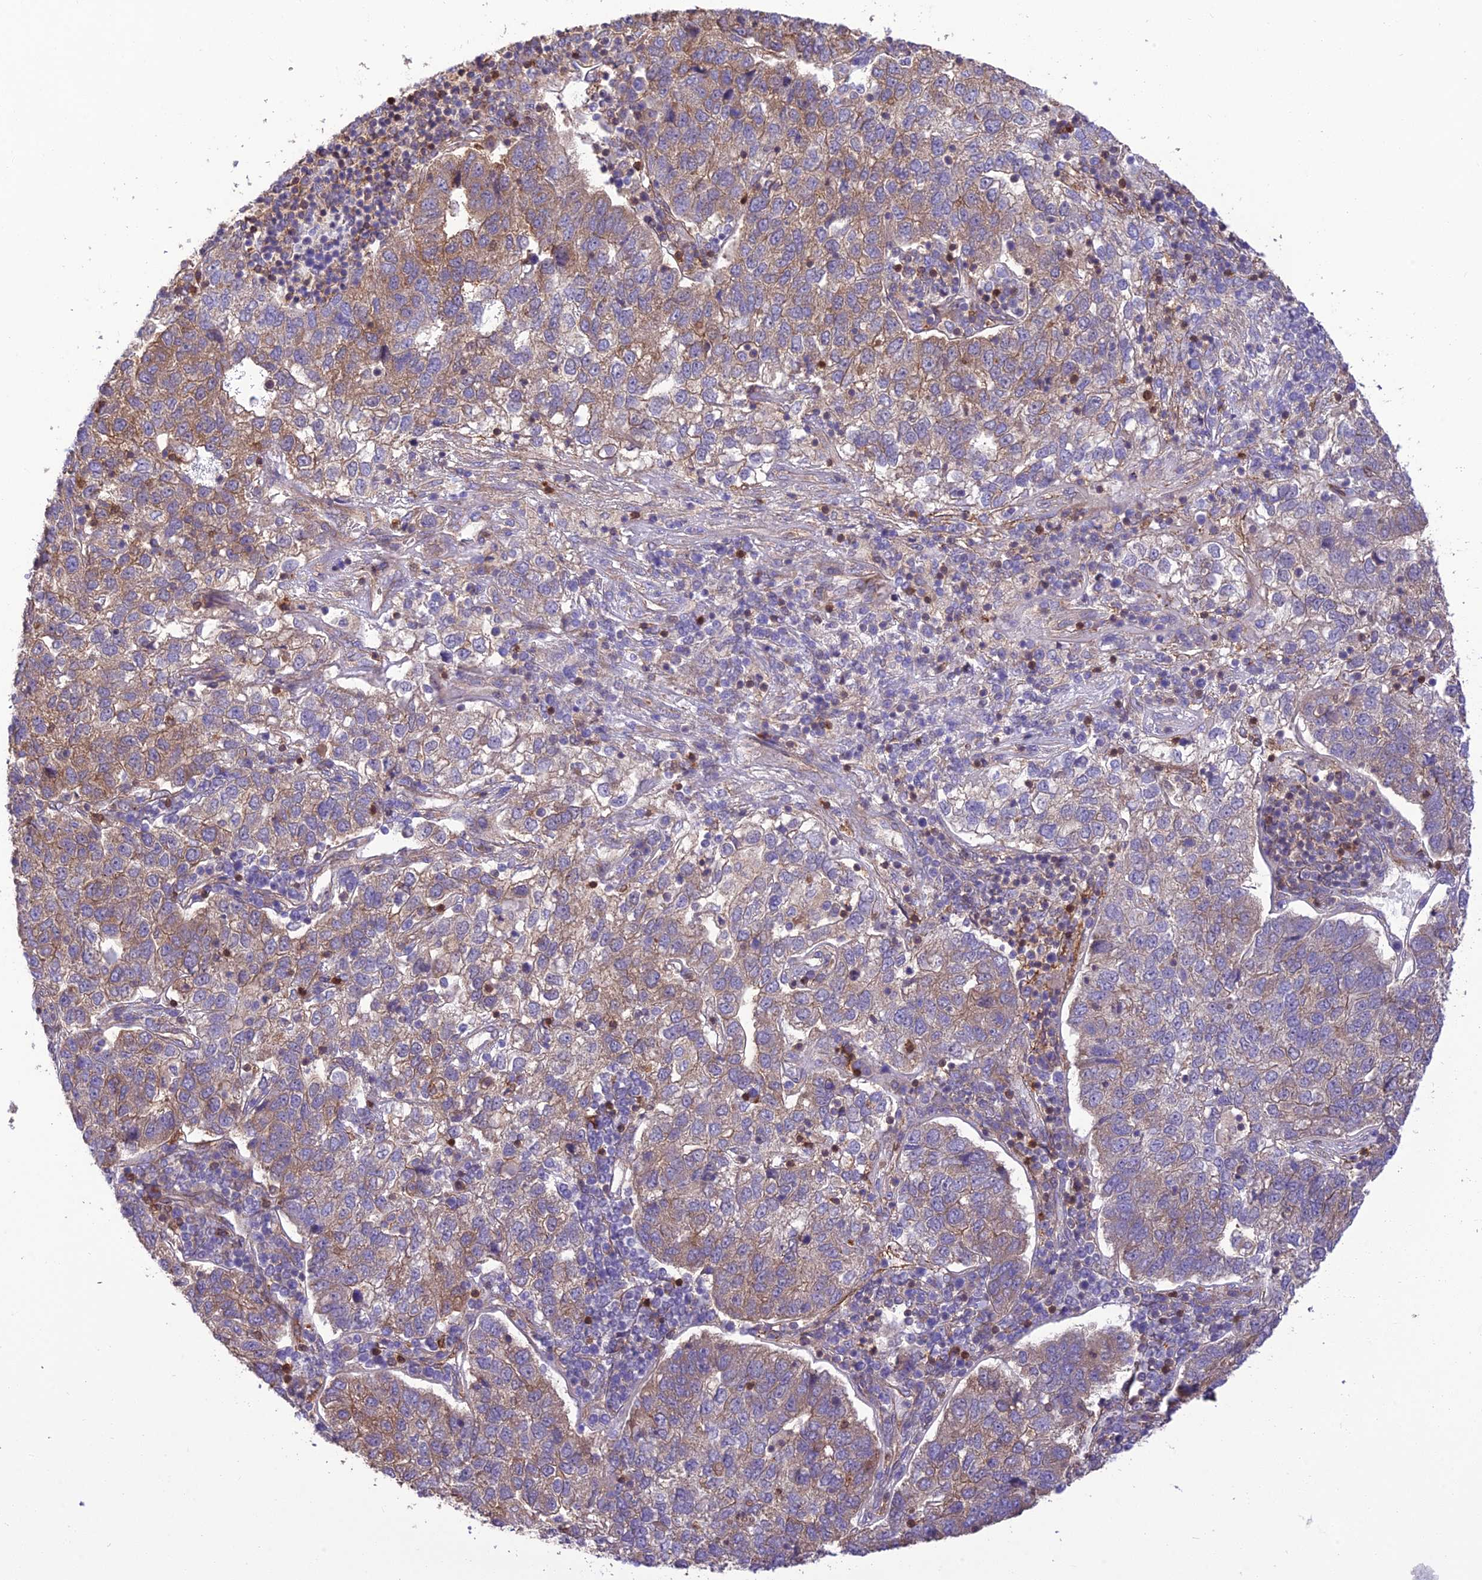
{"staining": {"intensity": "weak", "quantity": "25%-75%", "location": "cytoplasmic/membranous"}, "tissue": "pancreatic cancer", "cell_type": "Tumor cells", "image_type": "cancer", "snomed": [{"axis": "morphology", "description": "Adenocarcinoma, NOS"}, {"axis": "topography", "description": "Pancreas"}], "caption": "Pancreatic cancer (adenocarcinoma) was stained to show a protein in brown. There is low levels of weak cytoplasmic/membranous positivity in approximately 25%-75% of tumor cells.", "gene": "HPSE2", "patient": {"sex": "female", "age": 61}}